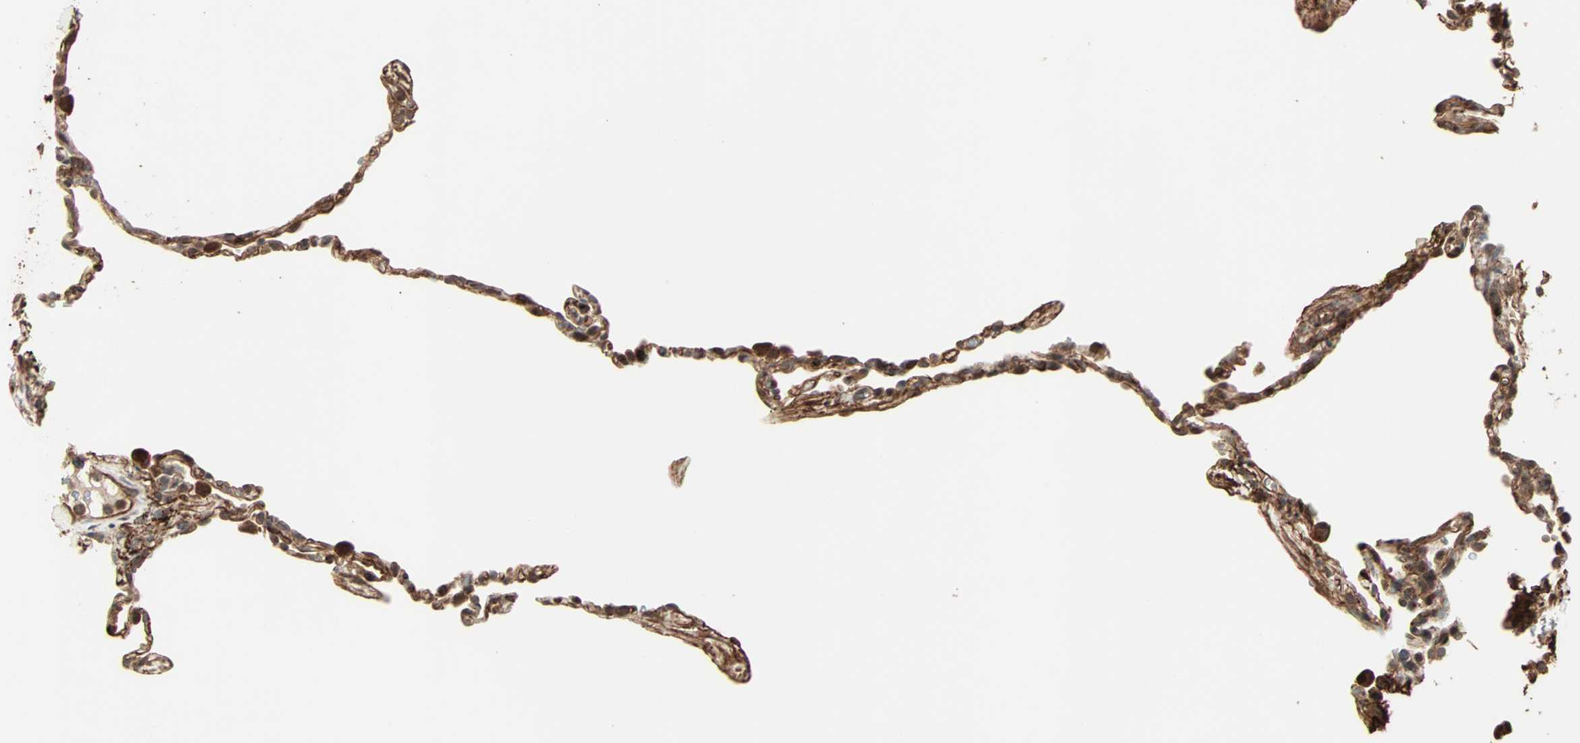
{"staining": {"intensity": "weak", "quantity": "25%-75%", "location": "cytoplasmic/membranous"}, "tissue": "lung", "cell_type": "Alveolar cells", "image_type": "normal", "snomed": [{"axis": "morphology", "description": "Normal tissue, NOS"}, {"axis": "topography", "description": "Lung"}], "caption": "Protein staining exhibits weak cytoplasmic/membranous positivity in about 25%-75% of alveolar cells in unremarkable lung. The protein of interest is stained brown, and the nuclei are stained in blue (DAB (3,3'-diaminobenzidine) IHC with brightfield microscopy, high magnification).", "gene": "CALCRL", "patient": {"sex": "male", "age": 59}}